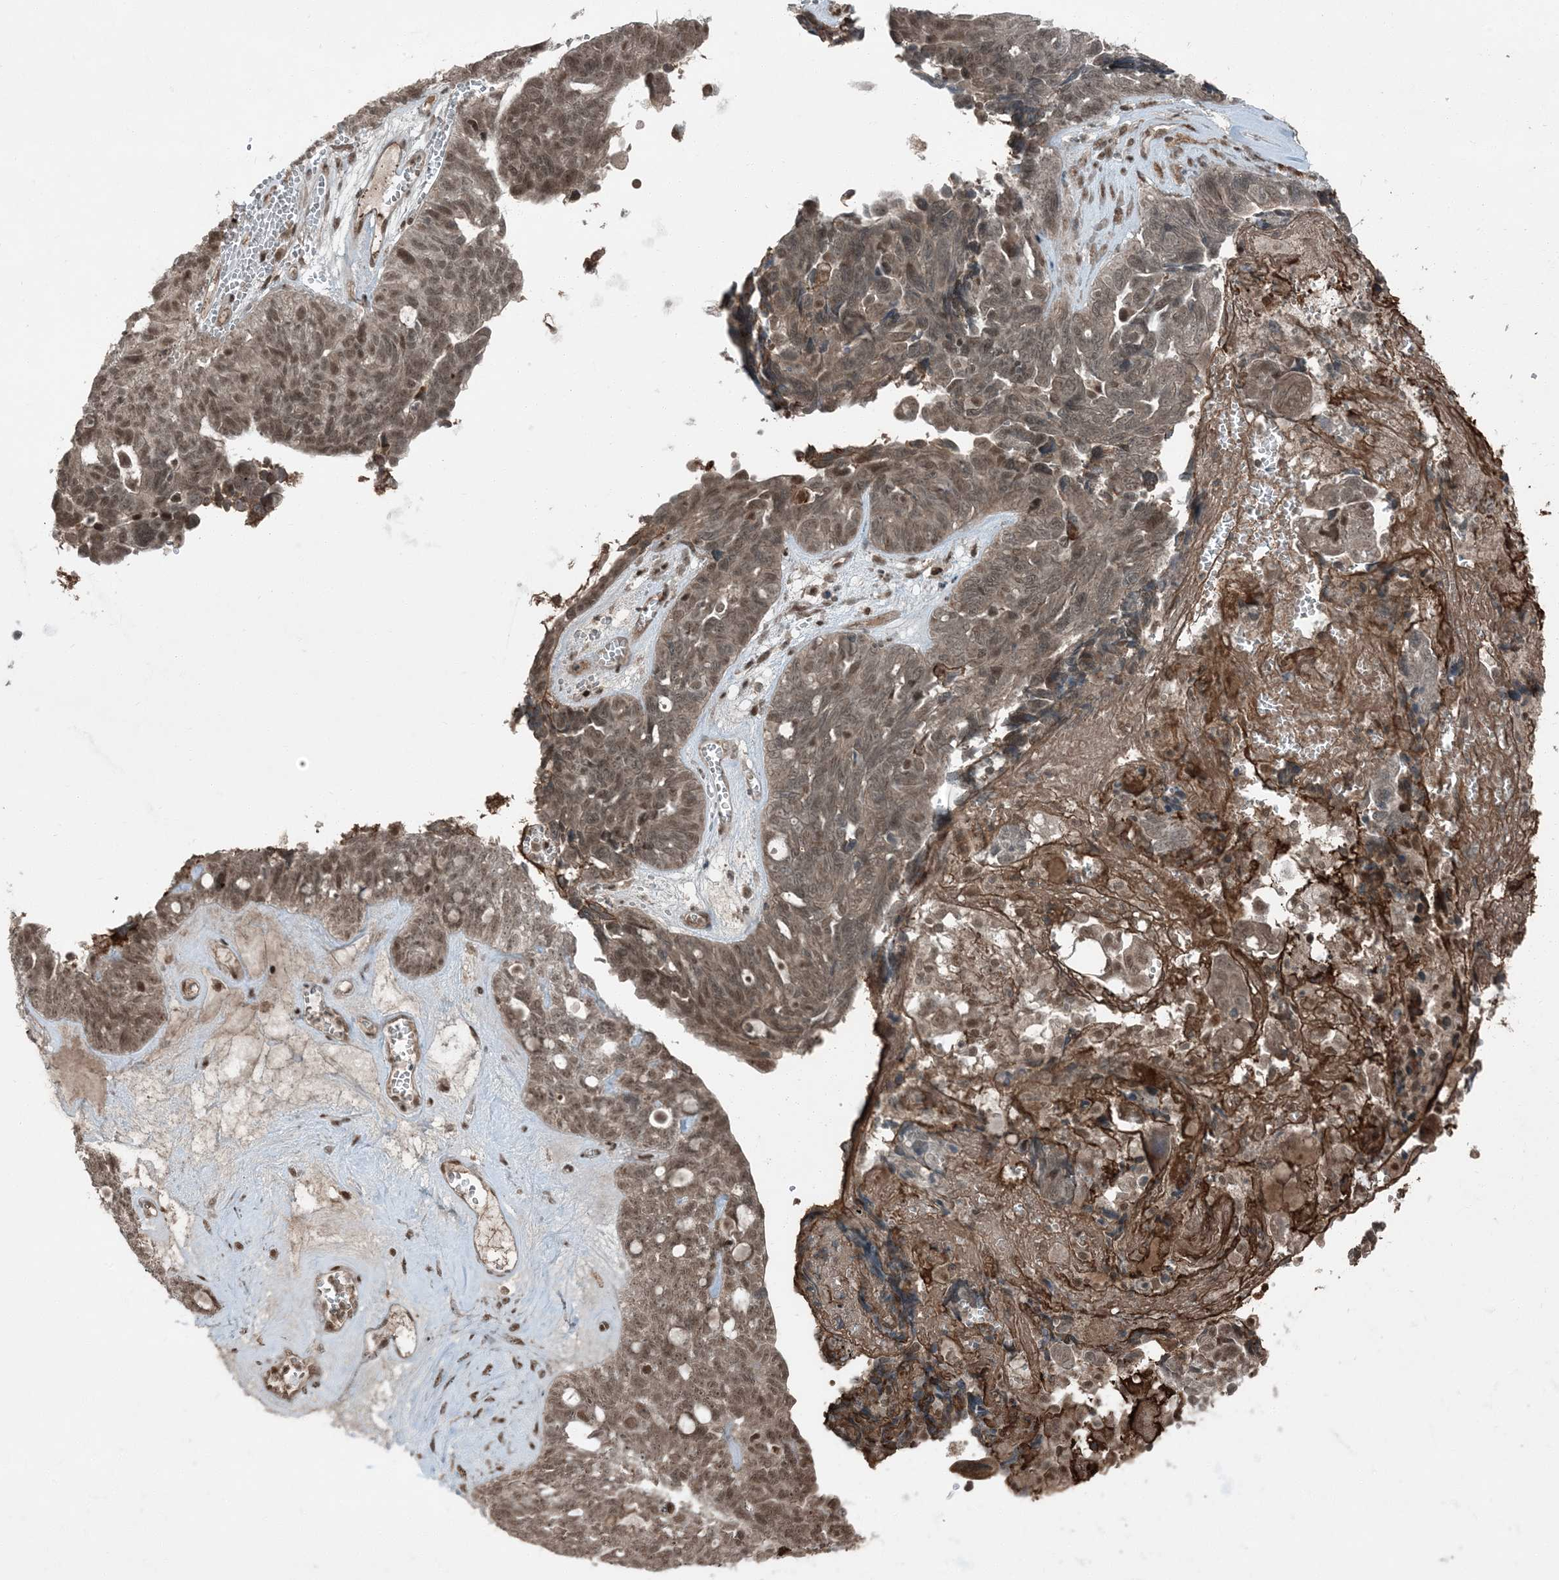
{"staining": {"intensity": "moderate", "quantity": ">75%", "location": "nuclear"}, "tissue": "ovarian cancer", "cell_type": "Tumor cells", "image_type": "cancer", "snomed": [{"axis": "morphology", "description": "Cystadenocarcinoma, serous, NOS"}, {"axis": "topography", "description": "Ovary"}], "caption": "Immunohistochemical staining of human ovarian serous cystadenocarcinoma reveals medium levels of moderate nuclear expression in approximately >75% of tumor cells.", "gene": "TRAPPC12", "patient": {"sex": "female", "age": 79}}